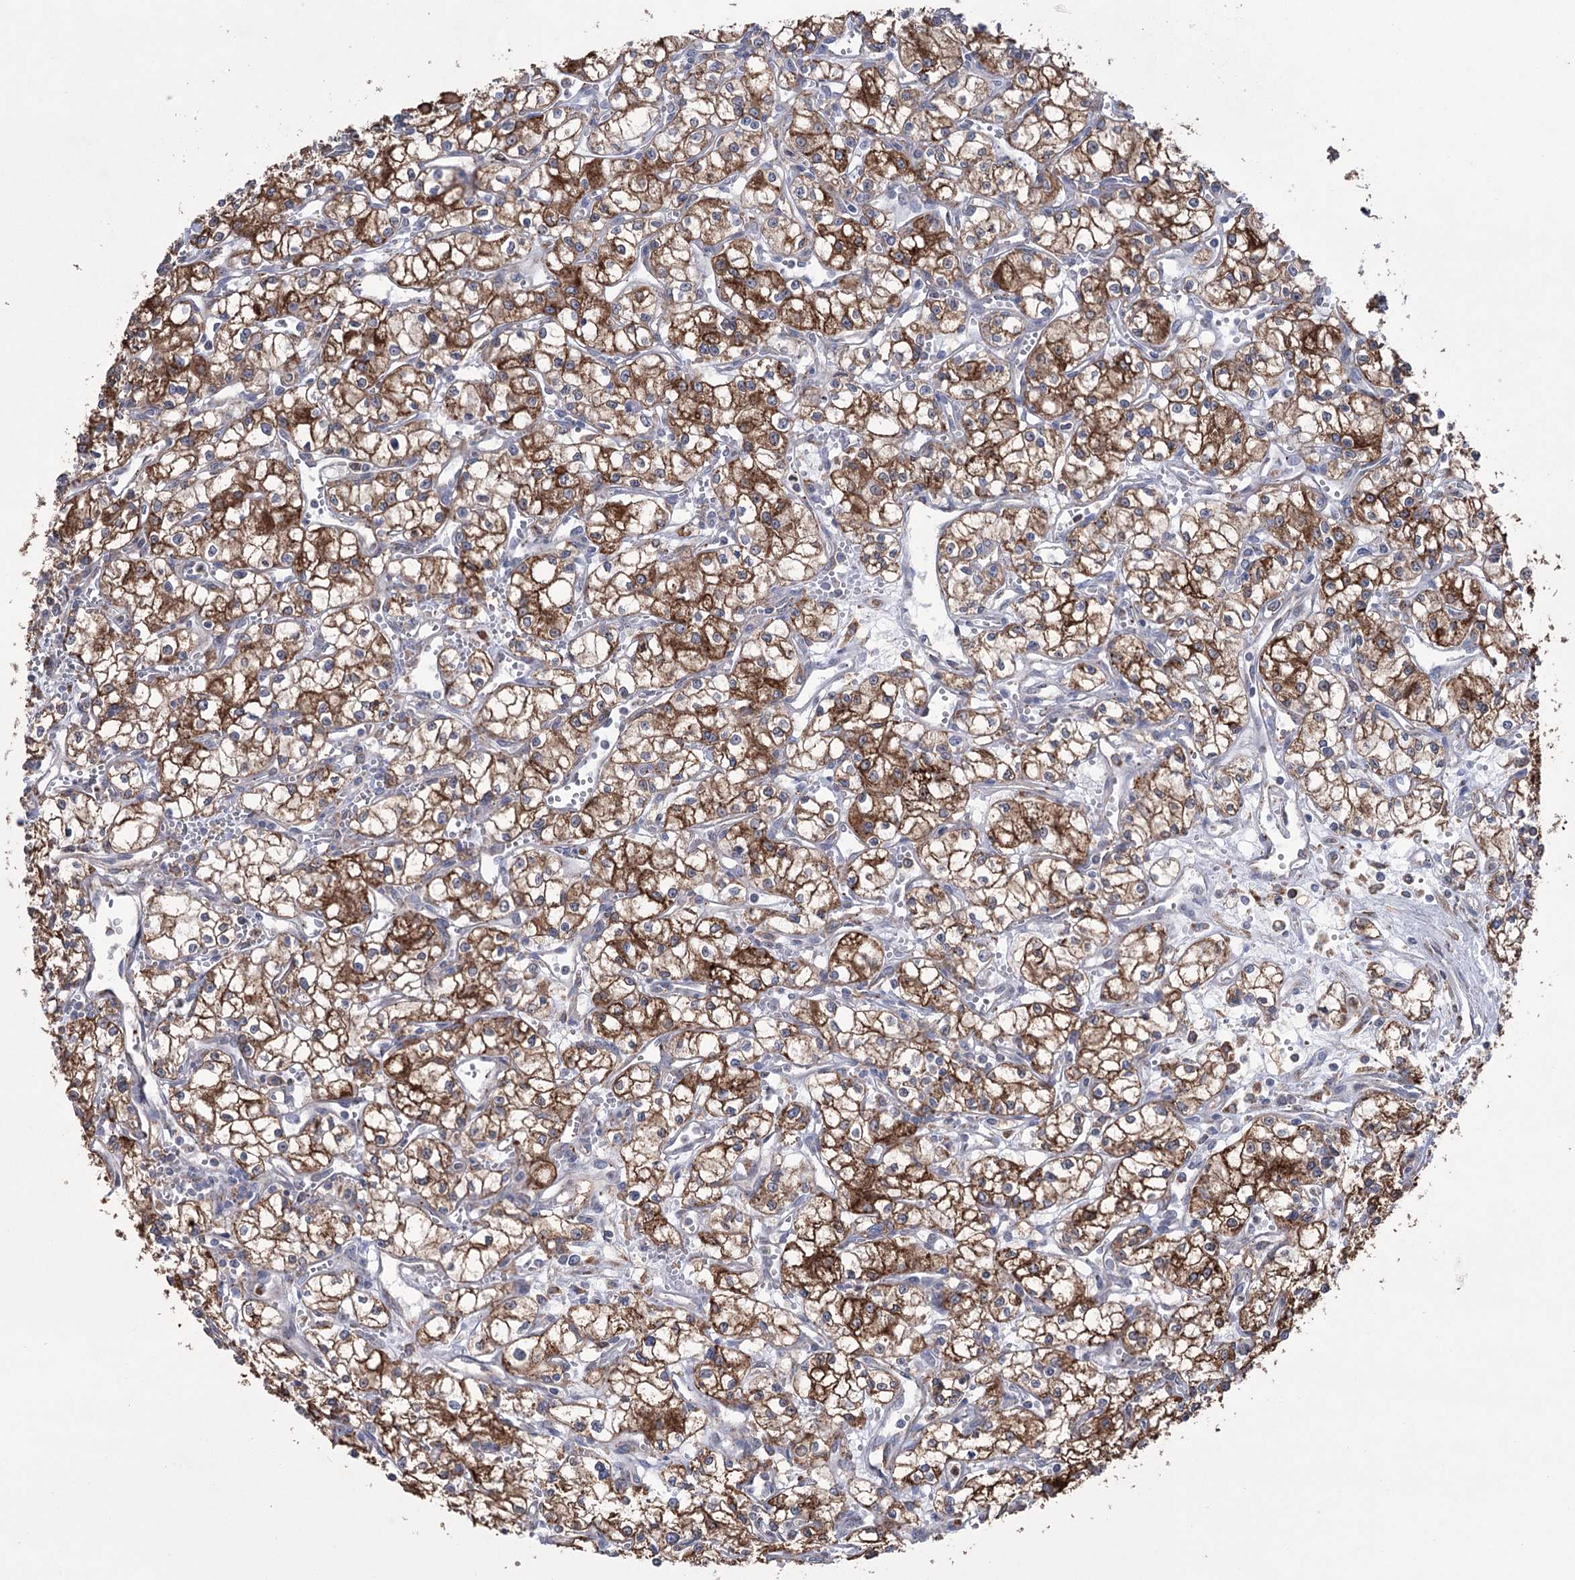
{"staining": {"intensity": "strong", "quantity": ">75%", "location": "cytoplasmic/membranous"}, "tissue": "renal cancer", "cell_type": "Tumor cells", "image_type": "cancer", "snomed": [{"axis": "morphology", "description": "Adenocarcinoma, NOS"}, {"axis": "topography", "description": "Kidney"}], "caption": "Immunohistochemistry (IHC) image of adenocarcinoma (renal) stained for a protein (brown), which demonstrates high levels of strong cytoplasmic/membranous positivity in approximately >75% of tumor cells.", "gene": "TRIM71", "patient": {"sex": "male", "age": 59}}